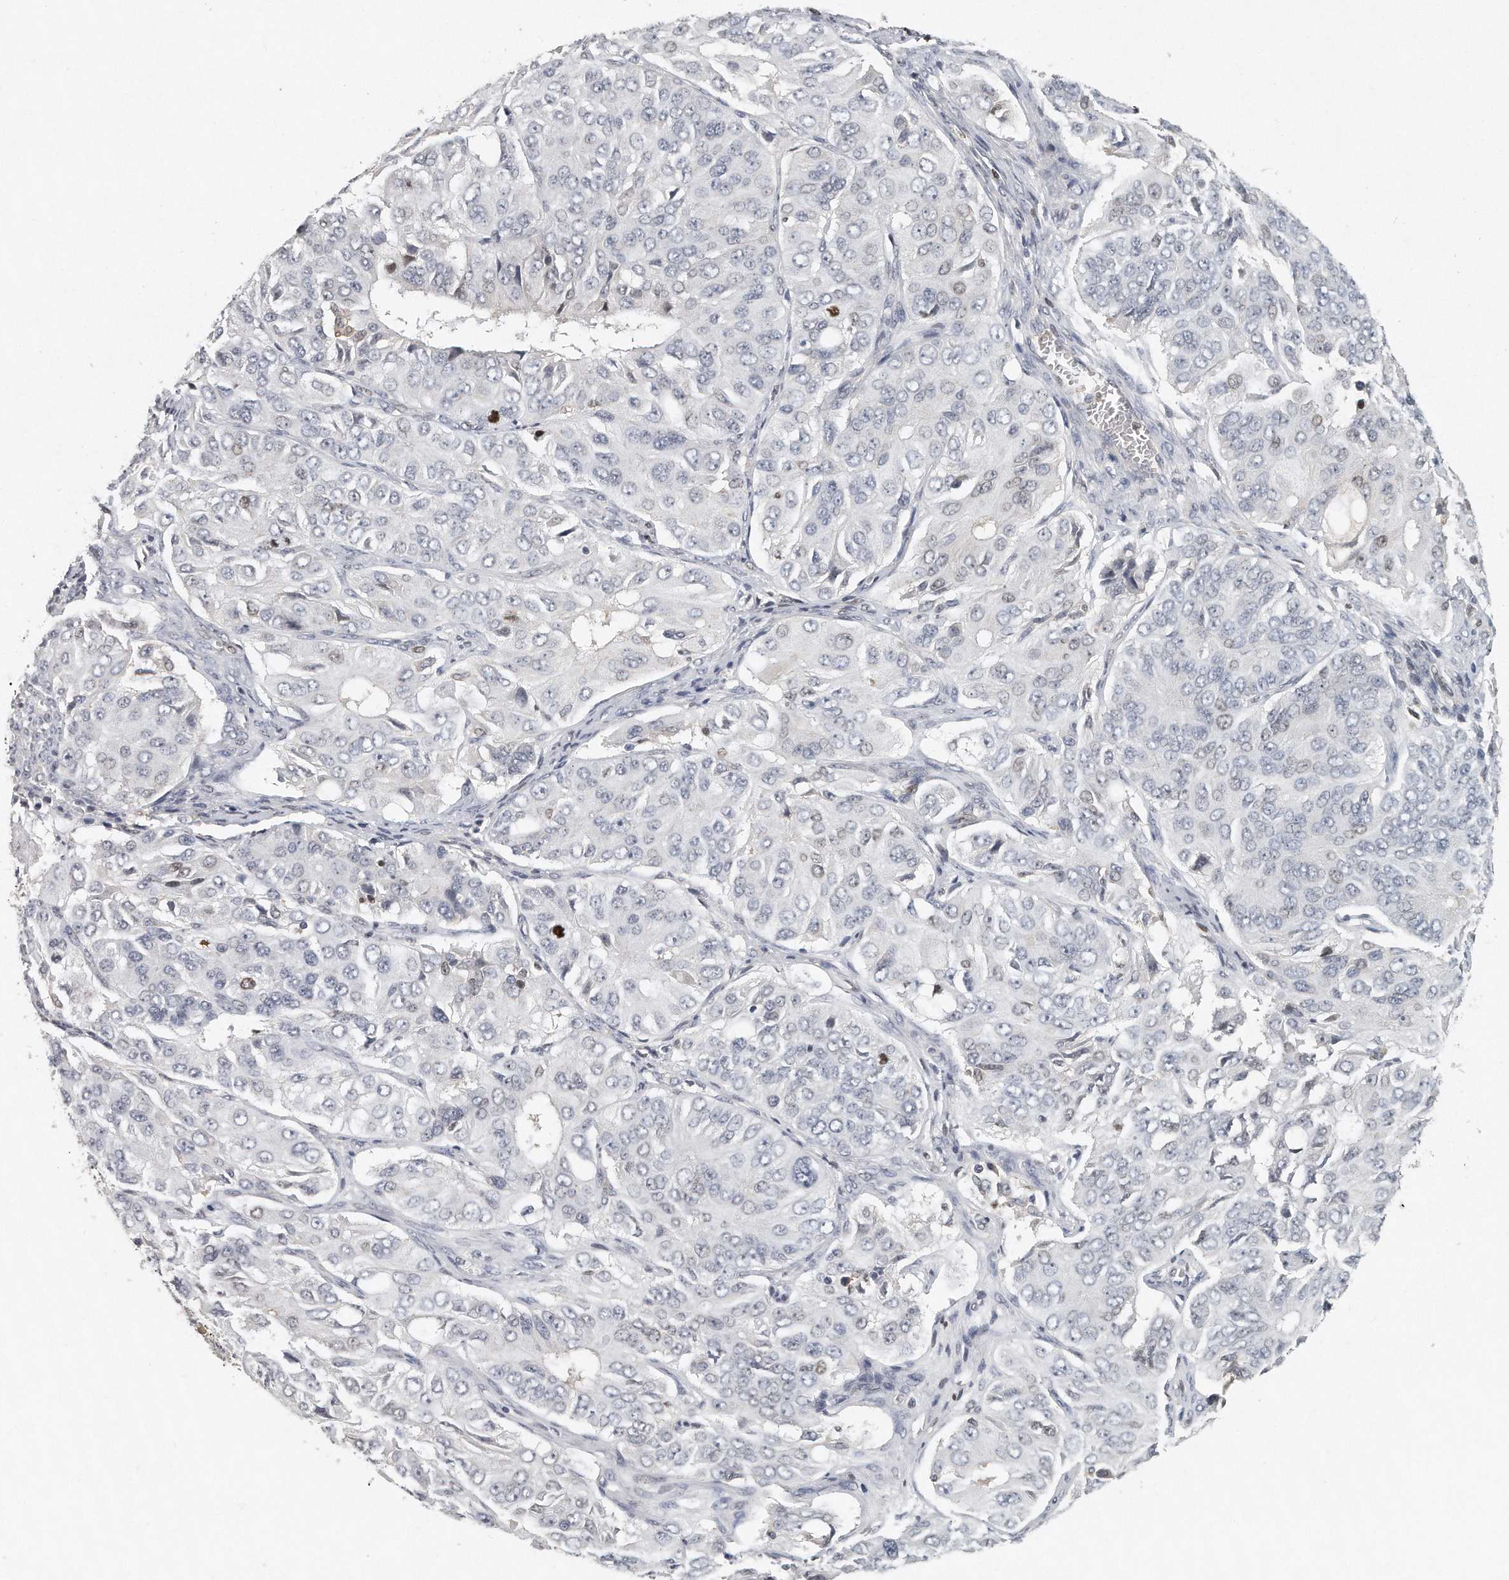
{"staining": {"intensity": "weak", "quantity": "<25%", "location": "nuclear"}, "tissue": "ovarian cancer", "cell_type": "Tumor cells", "image_type": "cancer", "snomed": [{"axis": "morphology", "description": "Carcinoma, endometroid"}, {"axis": "topography", "description": "Ovary"}], "caption": "Immunohistochemical staining of endometroid carcinoma (ovarian) exhibits no significant expression in tumor cells.", "gene": "CAMK1", "patient": {"sex": "female", "age": 51}}